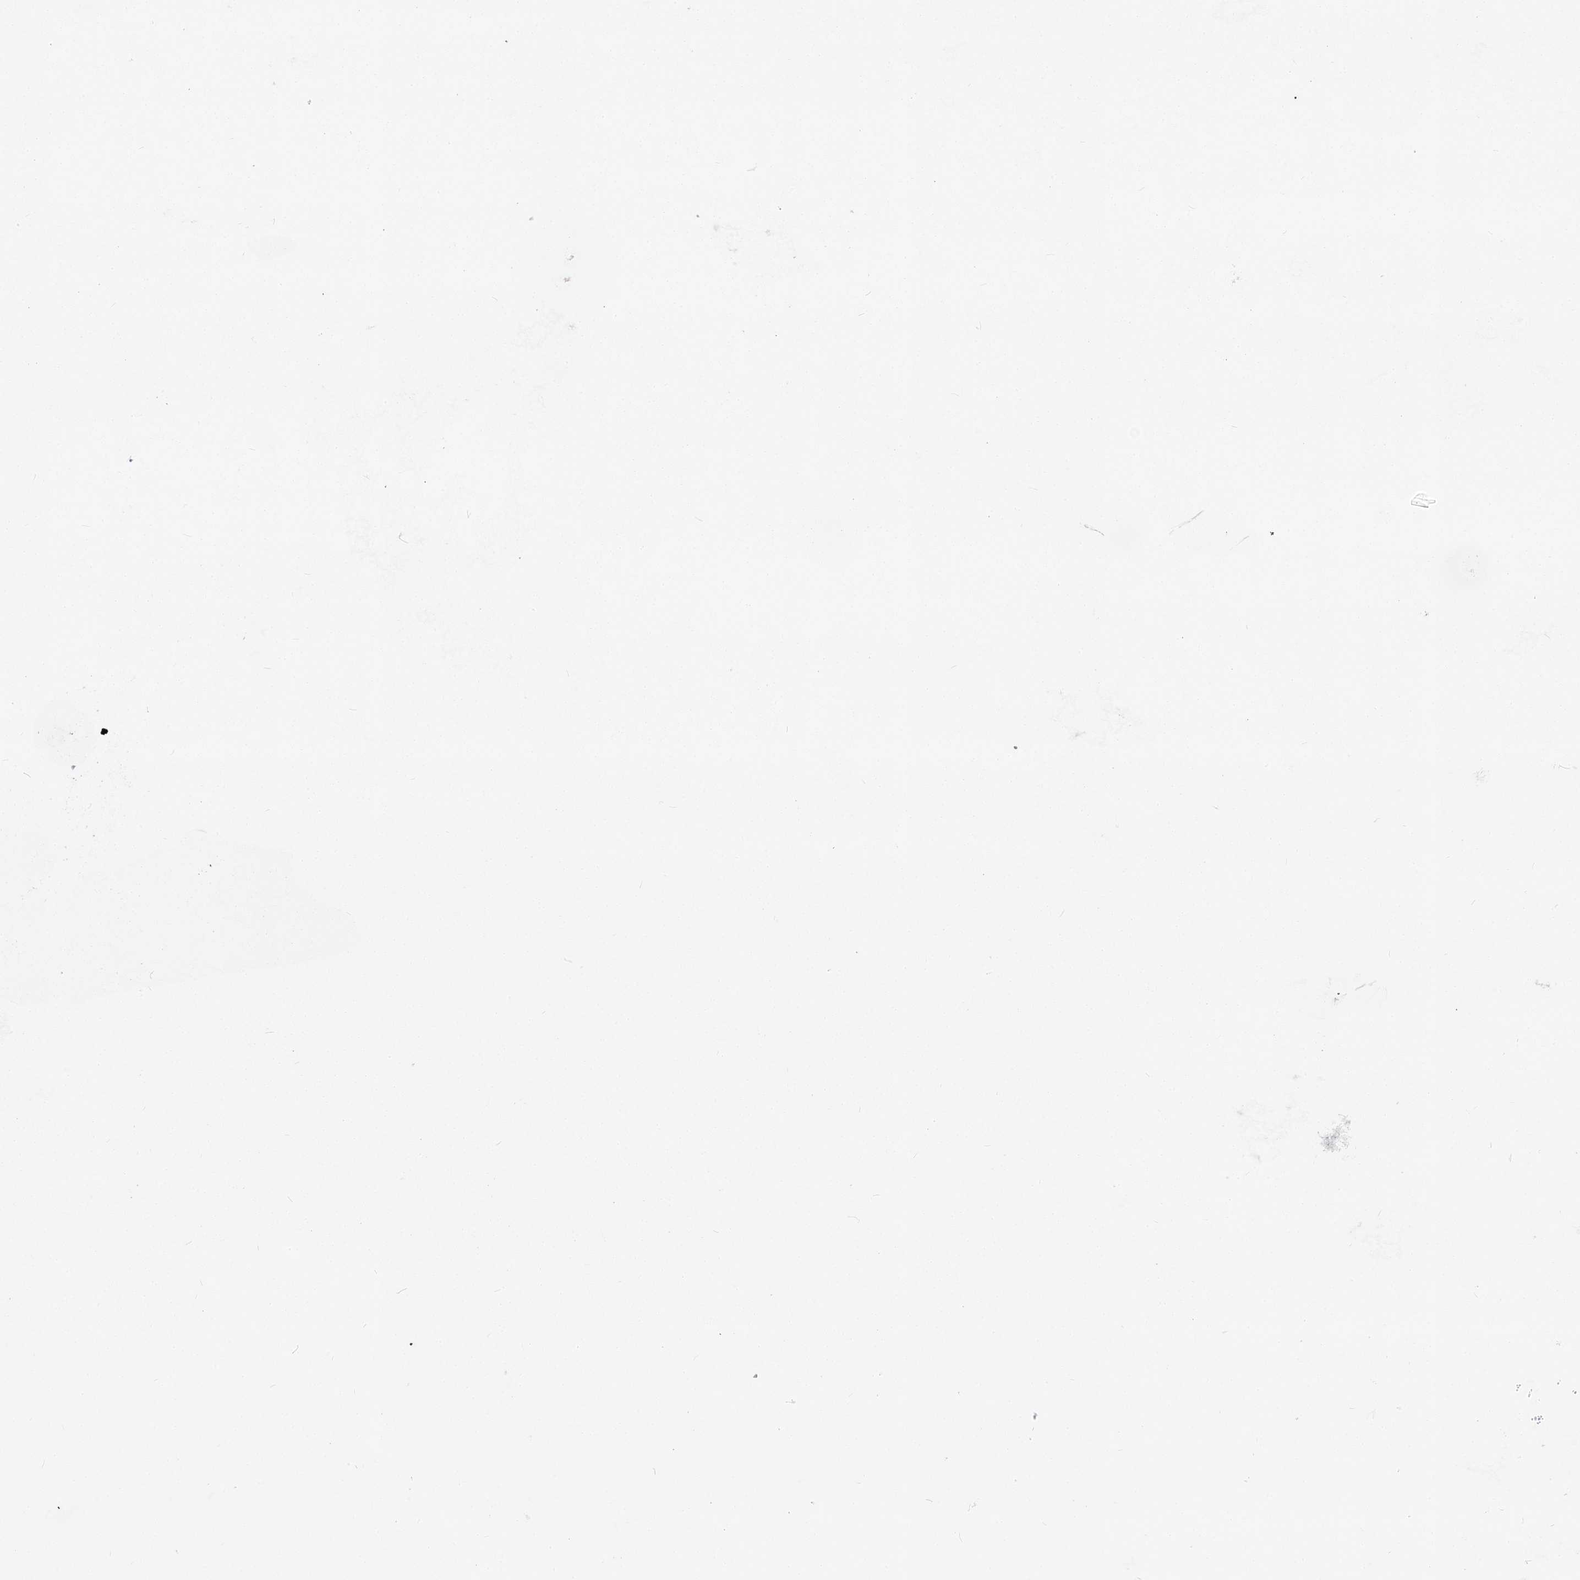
{"staining": {"intensity": "weak", "quantity": ">75%", "location": "nuclear"}, "tissue": "lung cancer", "cell_type": "Tumor cells", "image_type": "cancer", "snomed": [{"axis": "morphology", "description": "Squamous cell carcinoma, NOS"}, {"axis": "topography", "description": "Lung"}], "caption": "Lung squamous cell carcinoma stained with a brown dye exhibits weak nuclear positive staining in about >75% of tumor cells.", "gene": "CWC22", "patient": {"sex": "female", "age": 63}}